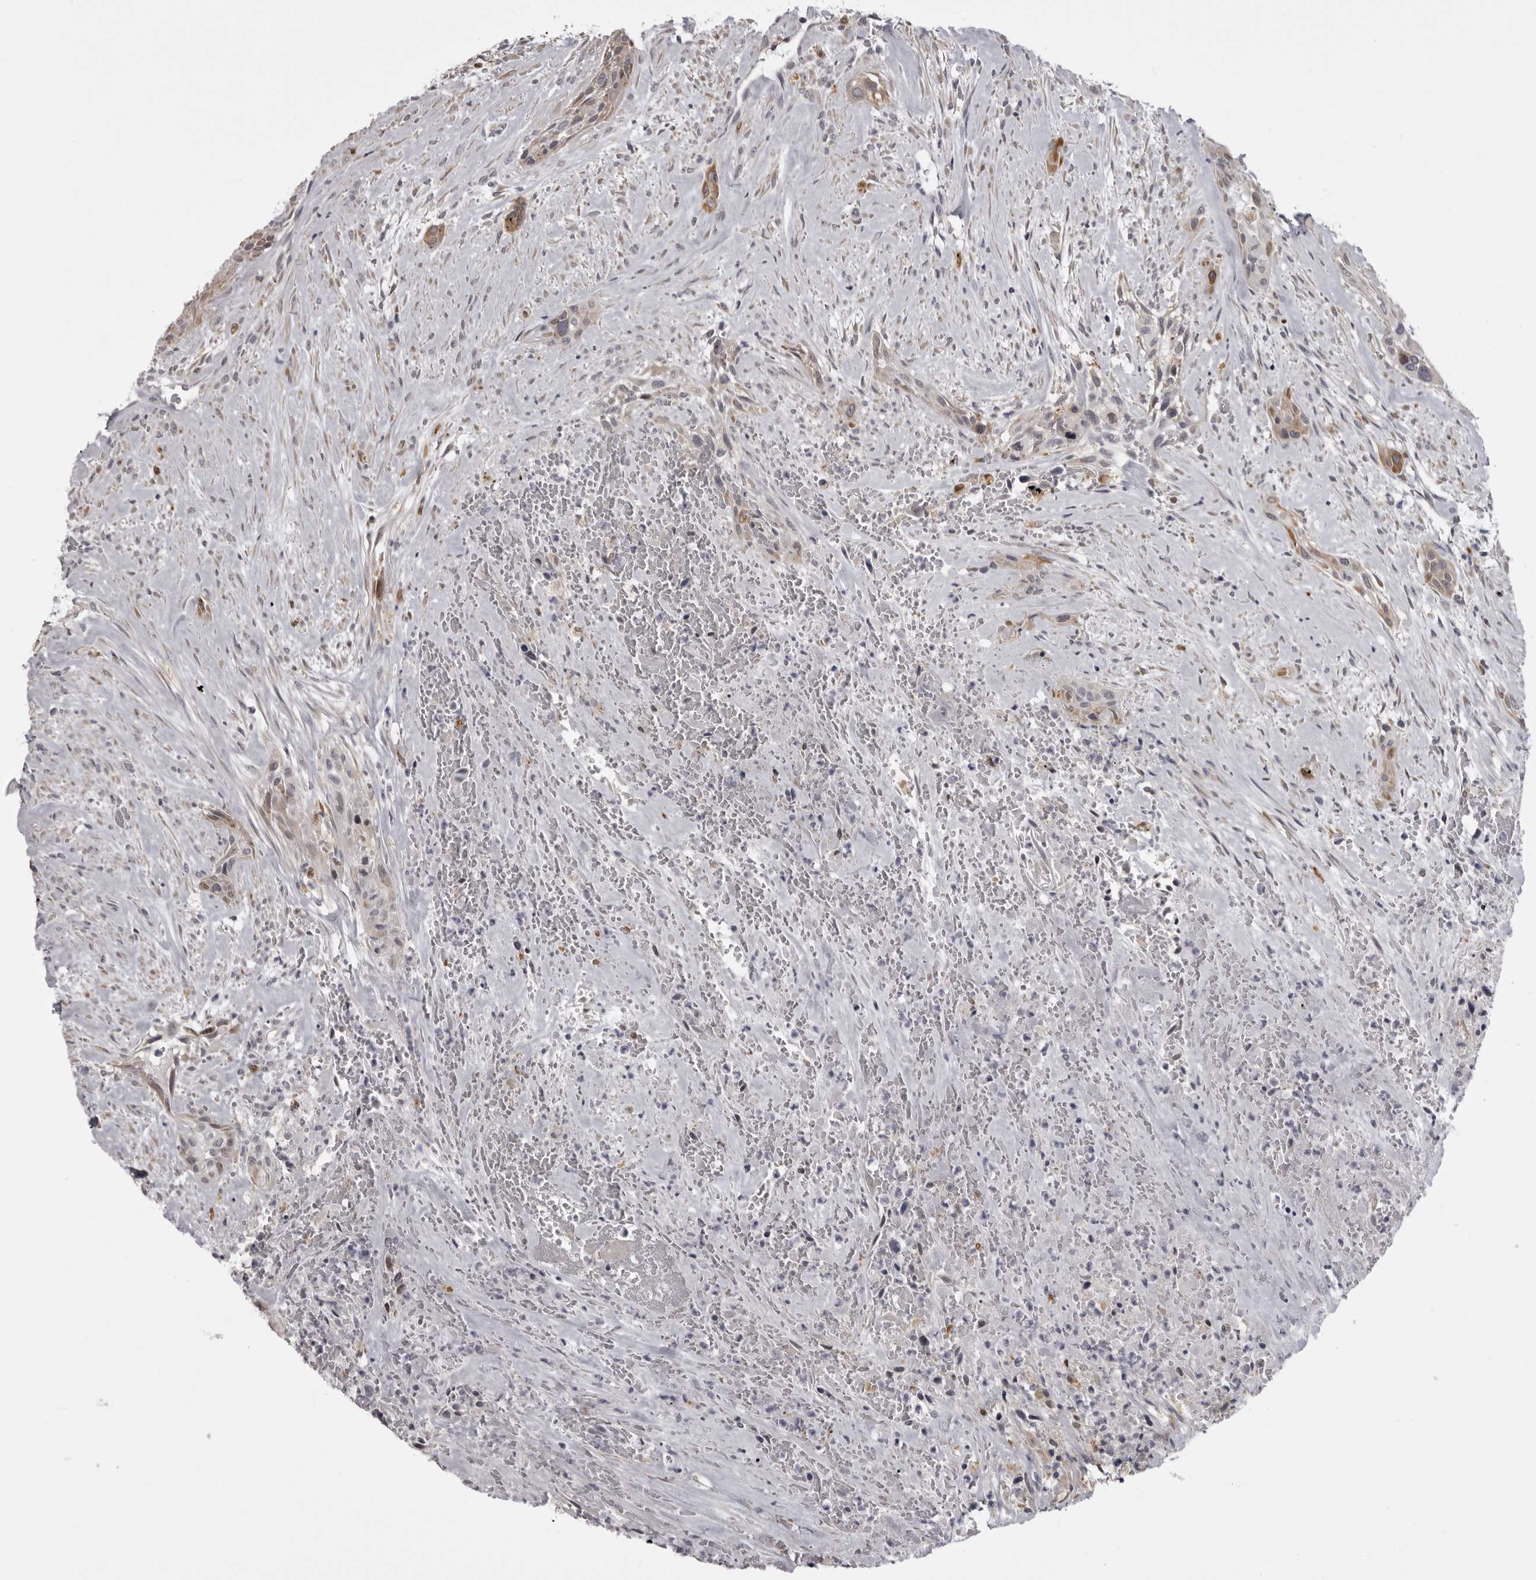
{"staining": {"intensity": "moderate", "quantity": "<25%", "location": "cytoplasmic/membranous"}, "tissue": "urothelial cancer", "cell_type": "Tumor cells", "image_type": "cancer", "snomed": [{"axis": "morphology", "description": "Urothelial carcinoma, High grade"}, {"axis": "topography", "description": "Urinary bladder"}], "caption": "An image showing moderate cytoplasmic/membranous expression in about <25% of tumor cells in high-grade urothelial carcinoma, as visualized by brown immunohistochemical staining.", "gene": "NCEH1", "patient": {"sex": "male", "age": 35}}